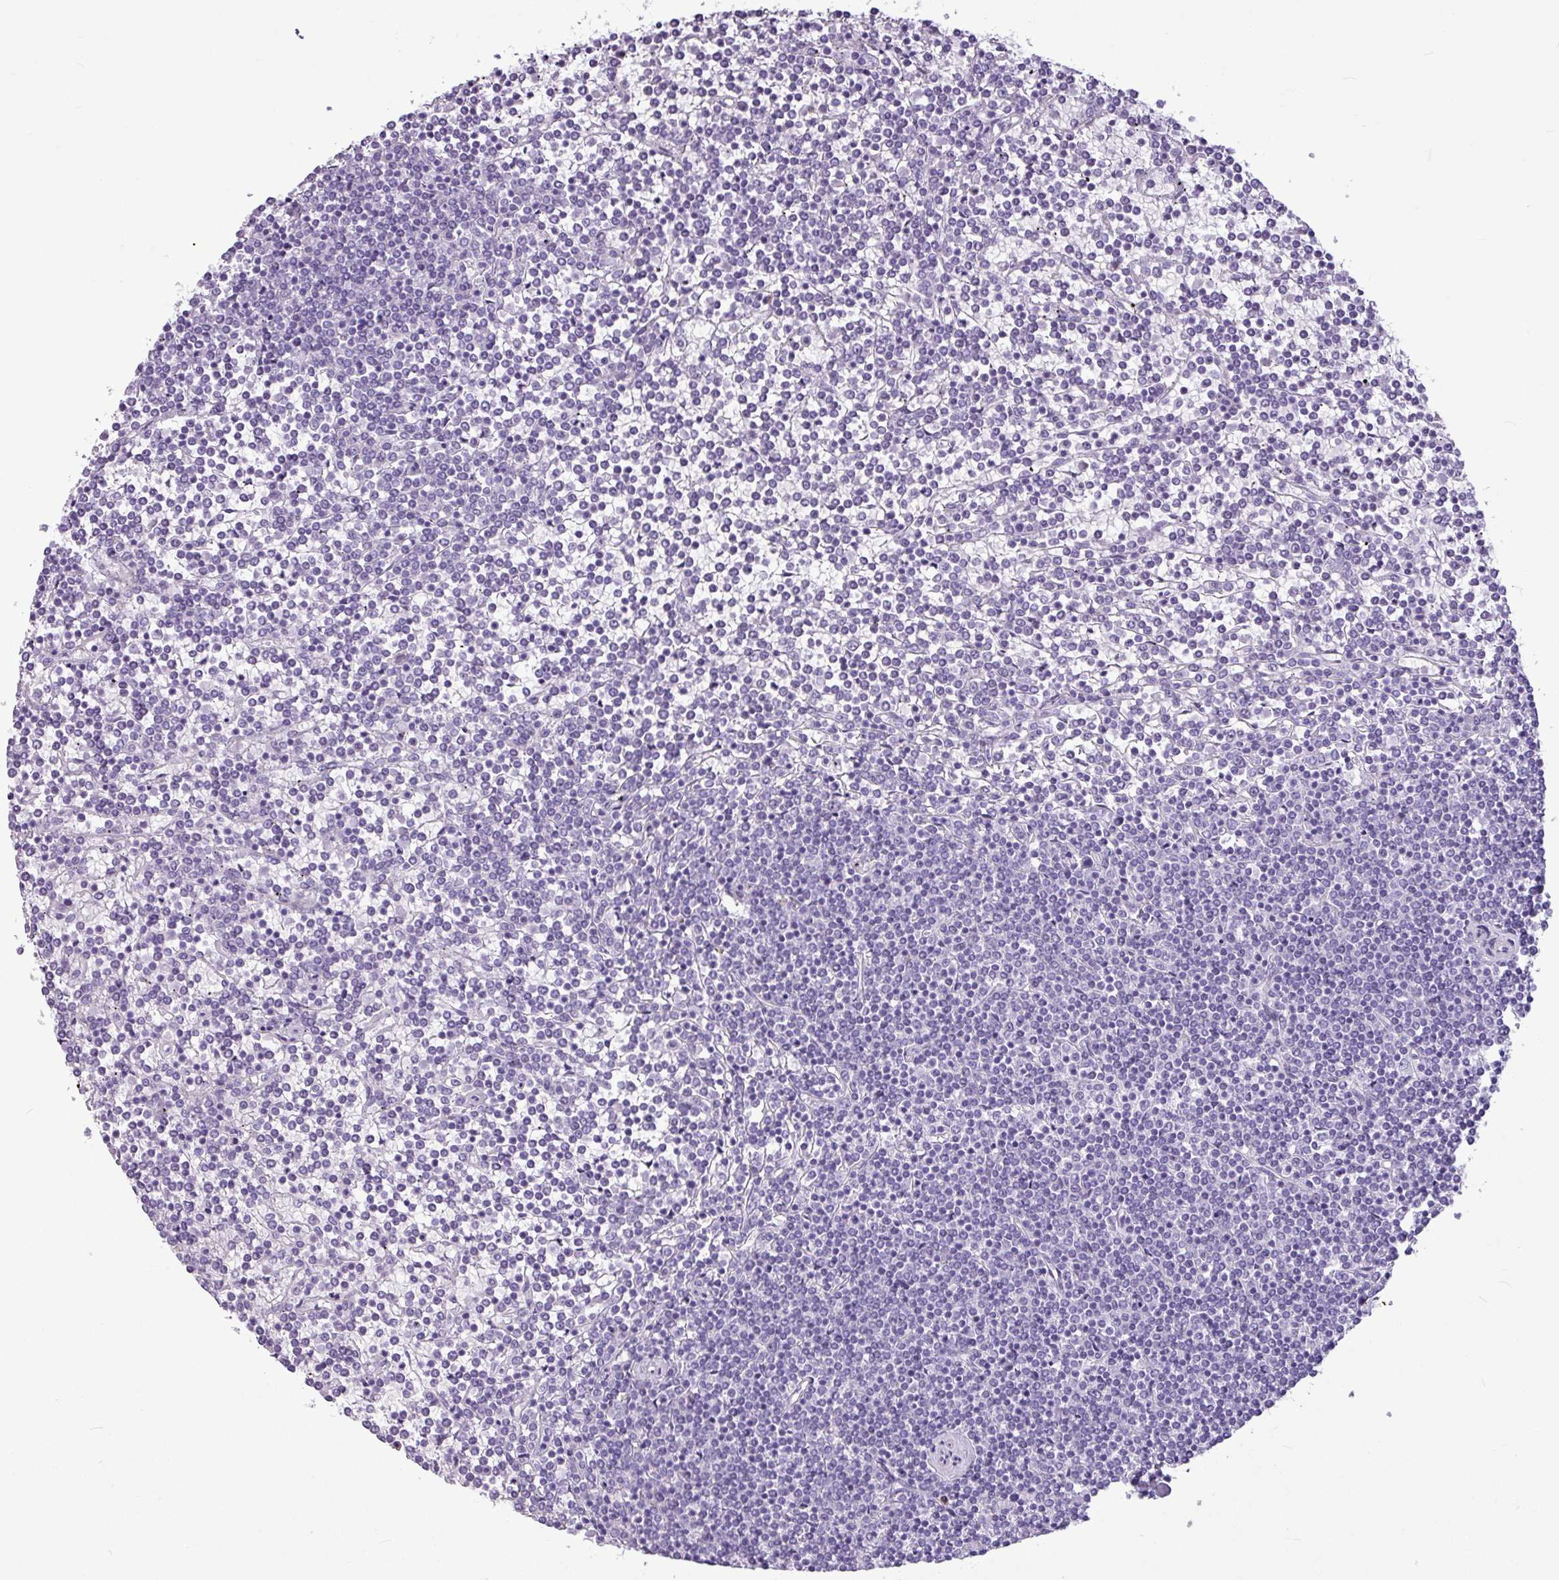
{"staining": {"intensity": "negative", "quantity": "none", "location": "none"}, "tissue": "lymphoma", "cell_type": "Tumor cells", "image_type": "cancer", "snomed": [{"axis": "morphology", "description": "Malignant lymphoma, non-Hodgkin's type, Low grade"}, {"axis": "topography", "description": "Spleen"}], "caption": "A high-resolution image shows IHC staining of lymphoma, which reveals no significant expression in tumor cells.", "gene": "AMY1B", "patient": {"sex": "female", "age": 19}}